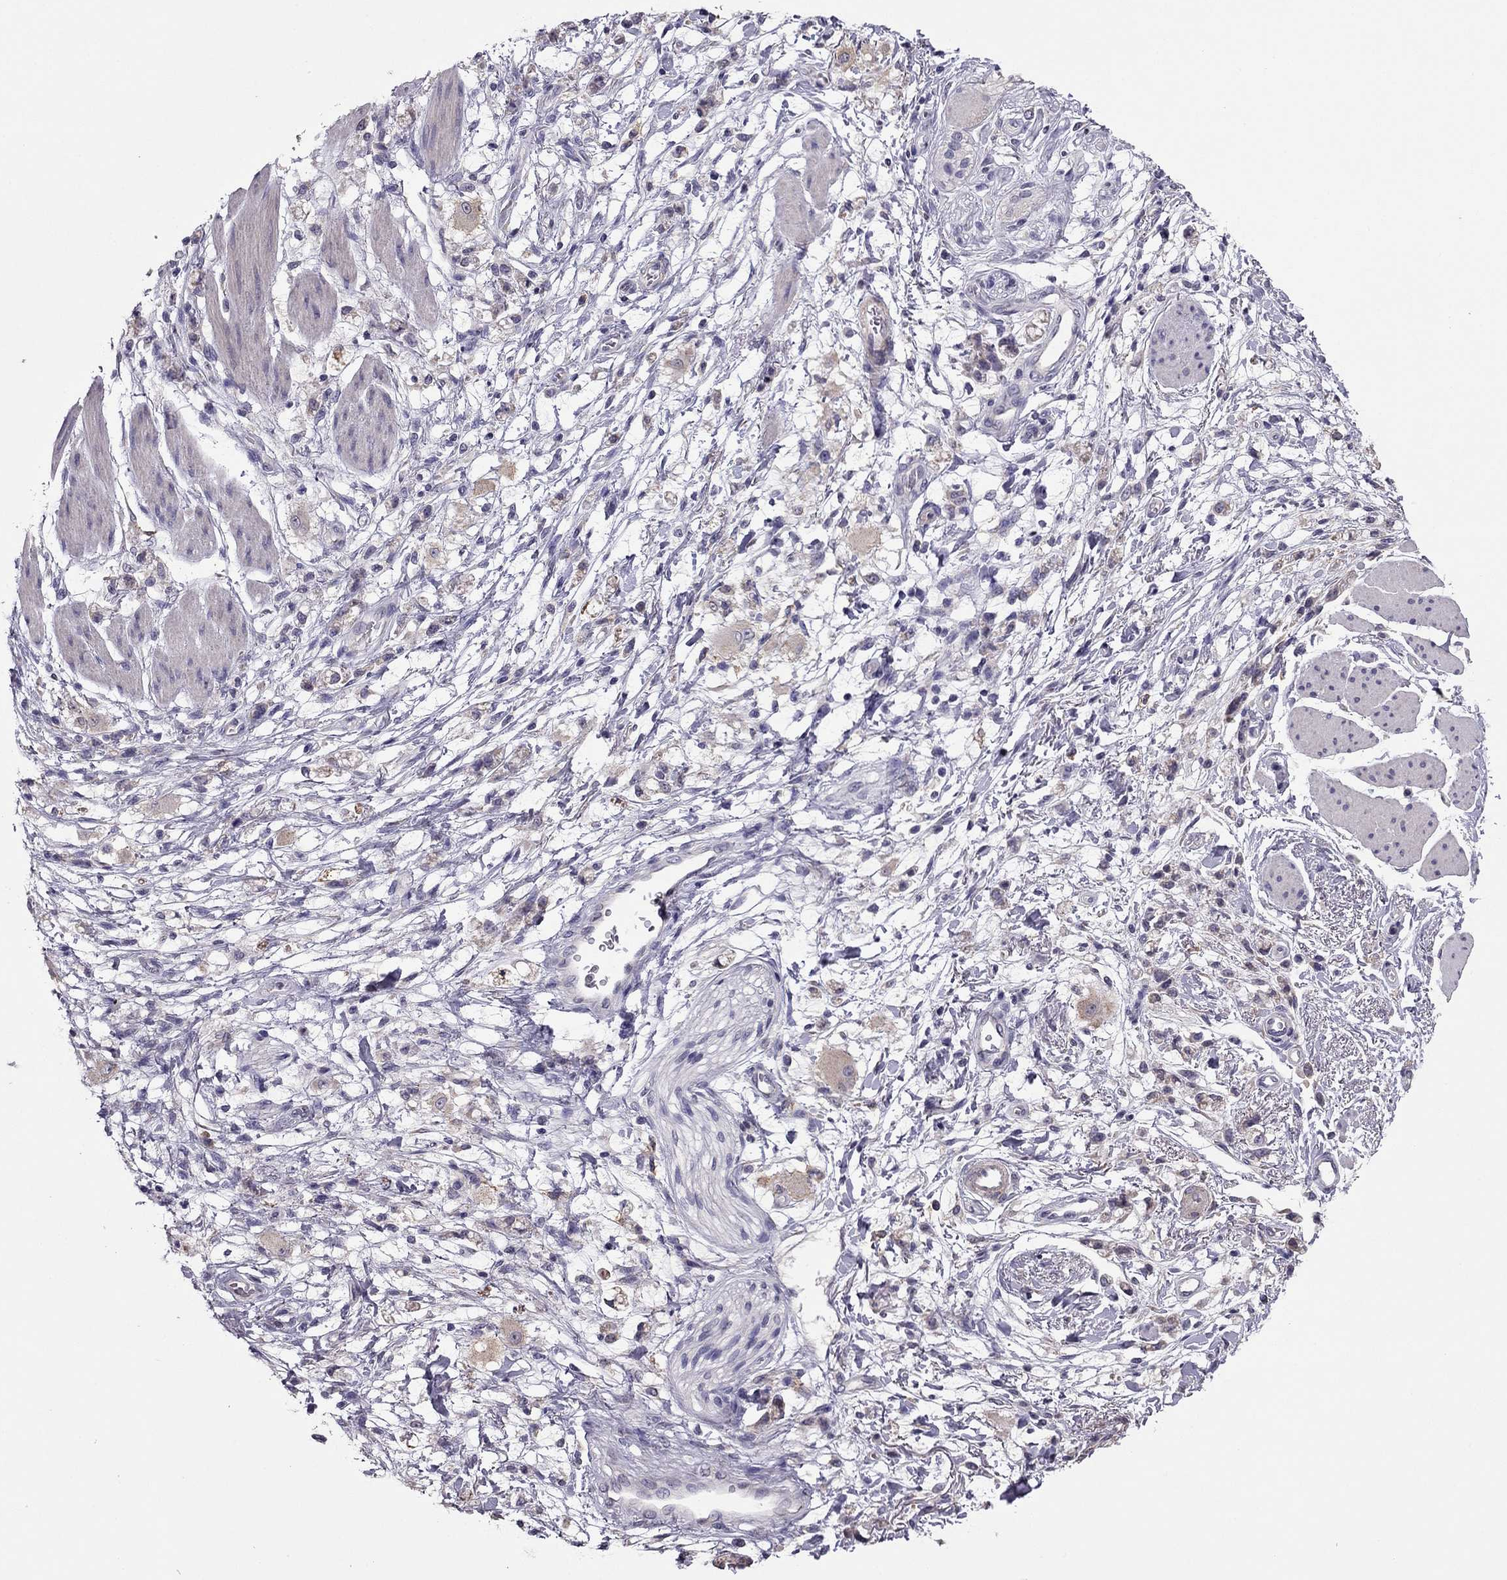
{"staining": {"intensity": "negative", "quantity": "none", "location": "none"}, "tissue": "stomach cancer", "cell_type": "Tumor cells", "image_type": "cancer", "snomed": [{"axis": "morphology", "description": "Adenocarcinoma, NOS"}, {"axis": "topography", "description": "Stomach"}], "caption": "IHC micrograph of neoplastic tissue: human adenocarcinoma (stomach) stained with DAB (3,3'-diaminobenzidine) demonstrates no significant protein staining in tumor cells. Nuclei are stained in blue.", "gene": "CDH9", "patient": {"sex": "female", "age": 60}}